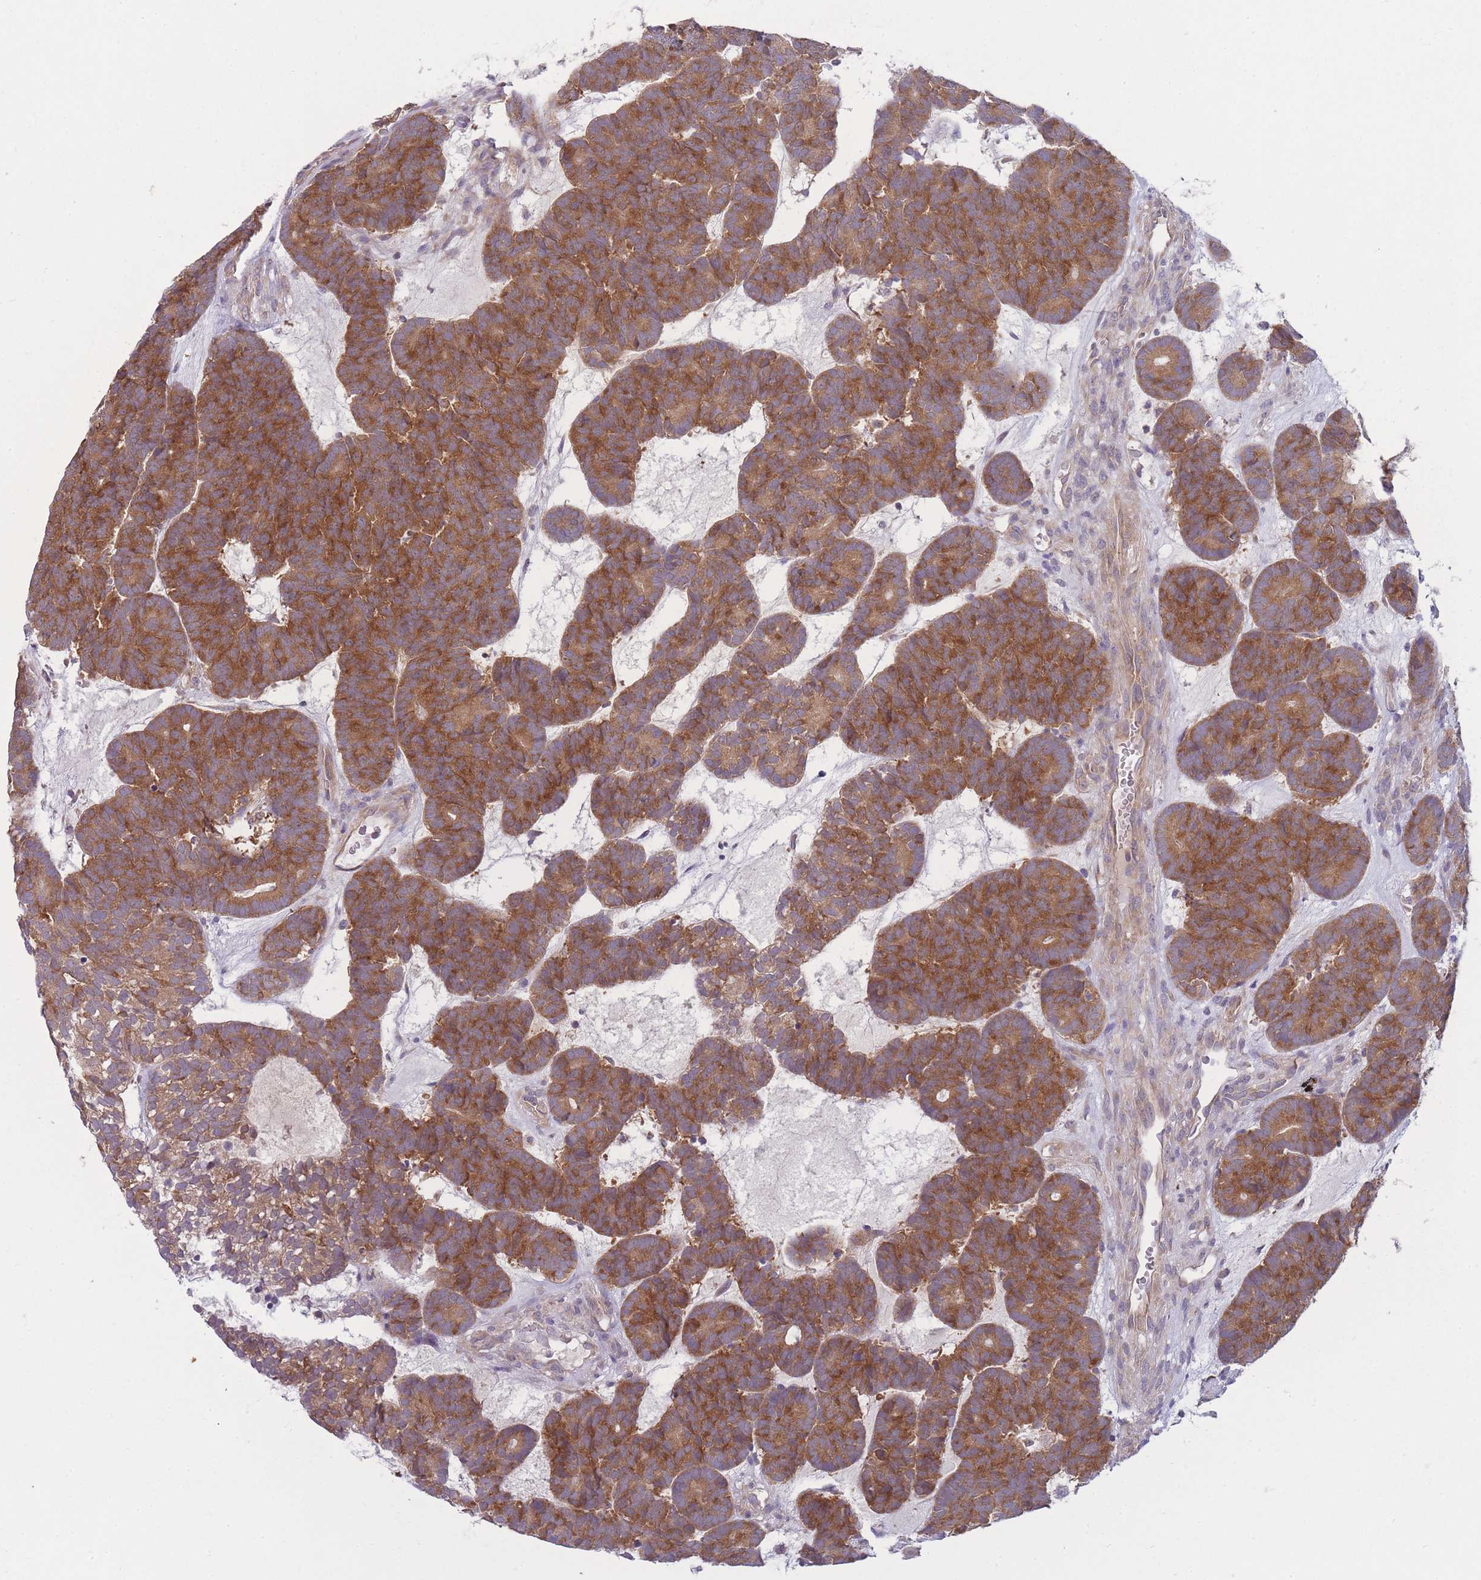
{"staining": {"intensity": "moderate", "quantity": ">75%", "location": "cytoplasmic/membranous"}, "tissue": "head and neck cancer", "cell_type": "Tumor cells", "image_type": "cancer", "snomed": [{"axis": "morphology", "description": "Adenocarcinoma, NOS"}, {"axis": "topography", "description": "Head-Neck"}], "caption": "Immunohistochemistry (IHC) histopathology image of human head and neck cancer stained for a protein (brown), which exhibits medium levels of moderate cytoplasmic/membranous expression in approximately >75% of tumor cells.", "gene": "PFDN6", "patient": {"sex": "female", "age": 81}}